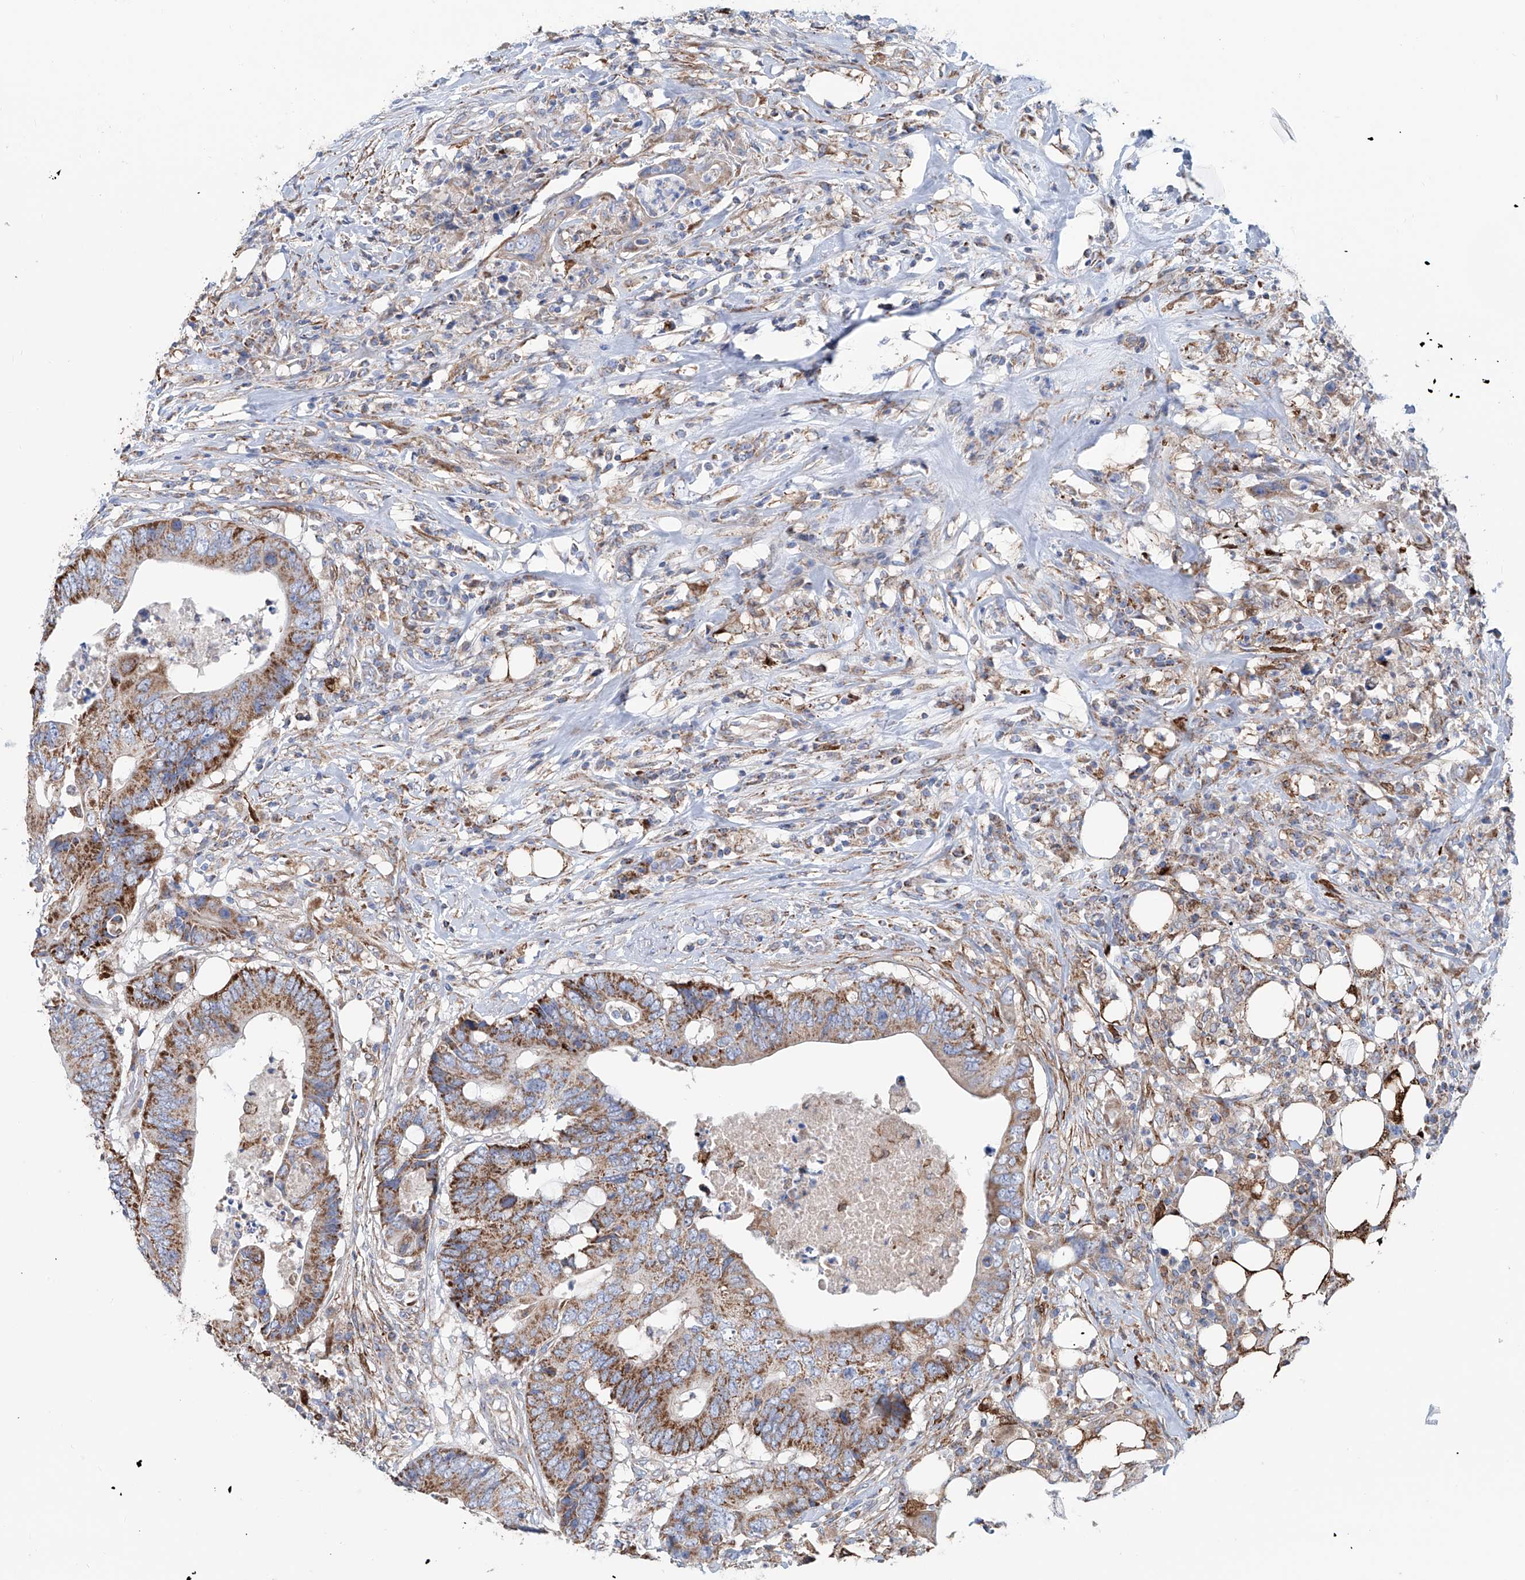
{"staining": {"intensity": "strong", "quantity": "25%-75%", "location": "cytoplasmic/membranous"}, "tissue": "colorectal cancer", "cell_type": "Tumor cells", "image_type": "cancer", "snomed": [{"axis": "morphology", "description": "Adenocarcinoma, NOS"}, {"axis": "topography", "description": "Colon"}], "caption": "The histopathology image shows a brown stain indicating the presence of a protein in the cytoplasmic/membranous of tumor cells in colorectal cancer.", "gene": "ALDH6A1", "patient": {"sex": "male", "age": 71}}